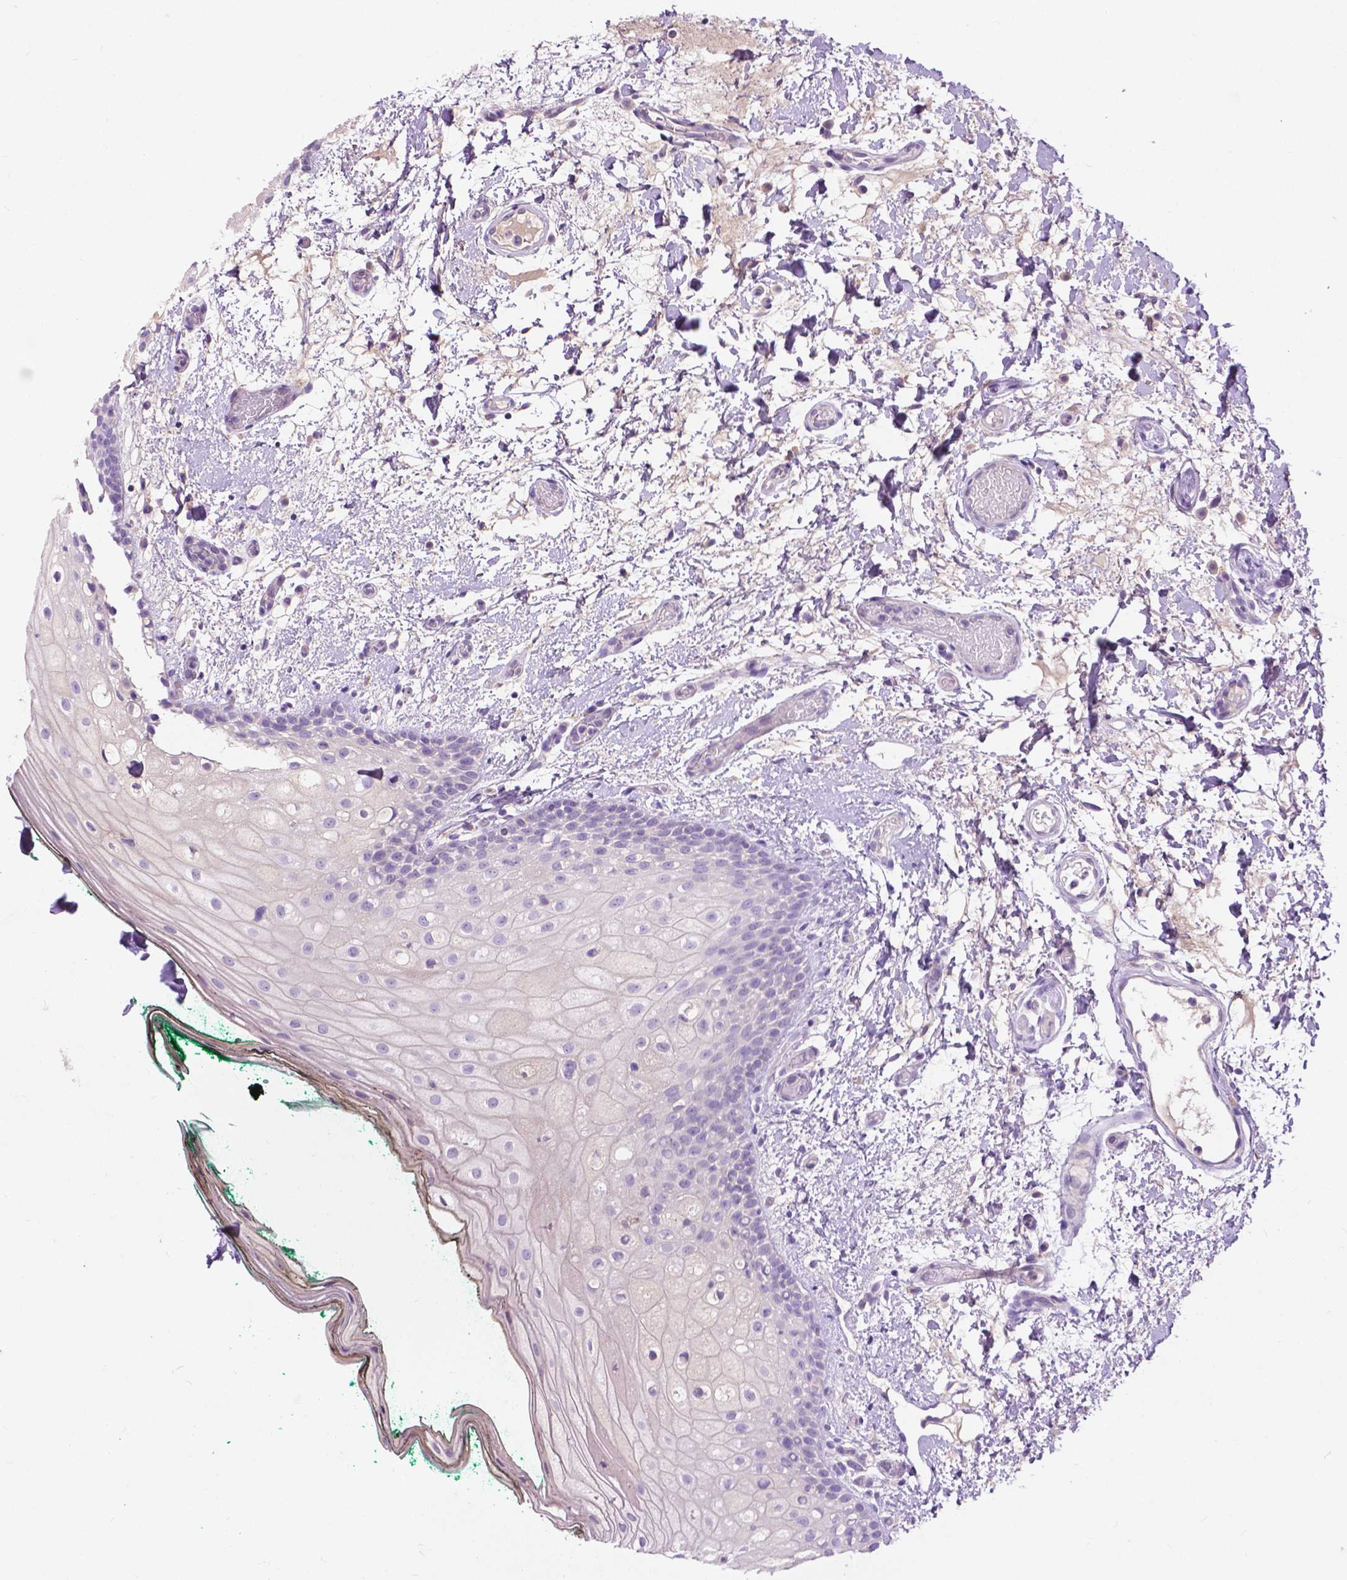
{"staining": {"intensity": "negative", "quantity": "none", "location": "none"}, "tissue": "oral mucosa", "cell_type": "Squamous epithelial cells", "image_type": "normal", "snomed": [{"axis": "morphology", "description": "Normal tissue, NOS"}, {"axis": "topography", "description": "Oral tissue"}], "caption": "Immunohistochemistry (IHC) of normal human oral mucosa demonstrates no positivity in squamous epithelial cells. (Immunohistochemistry, brightfield microscopy, high magnification).", "gene": "NOXO1", "patient": {"sex": "female", "age": 83}}